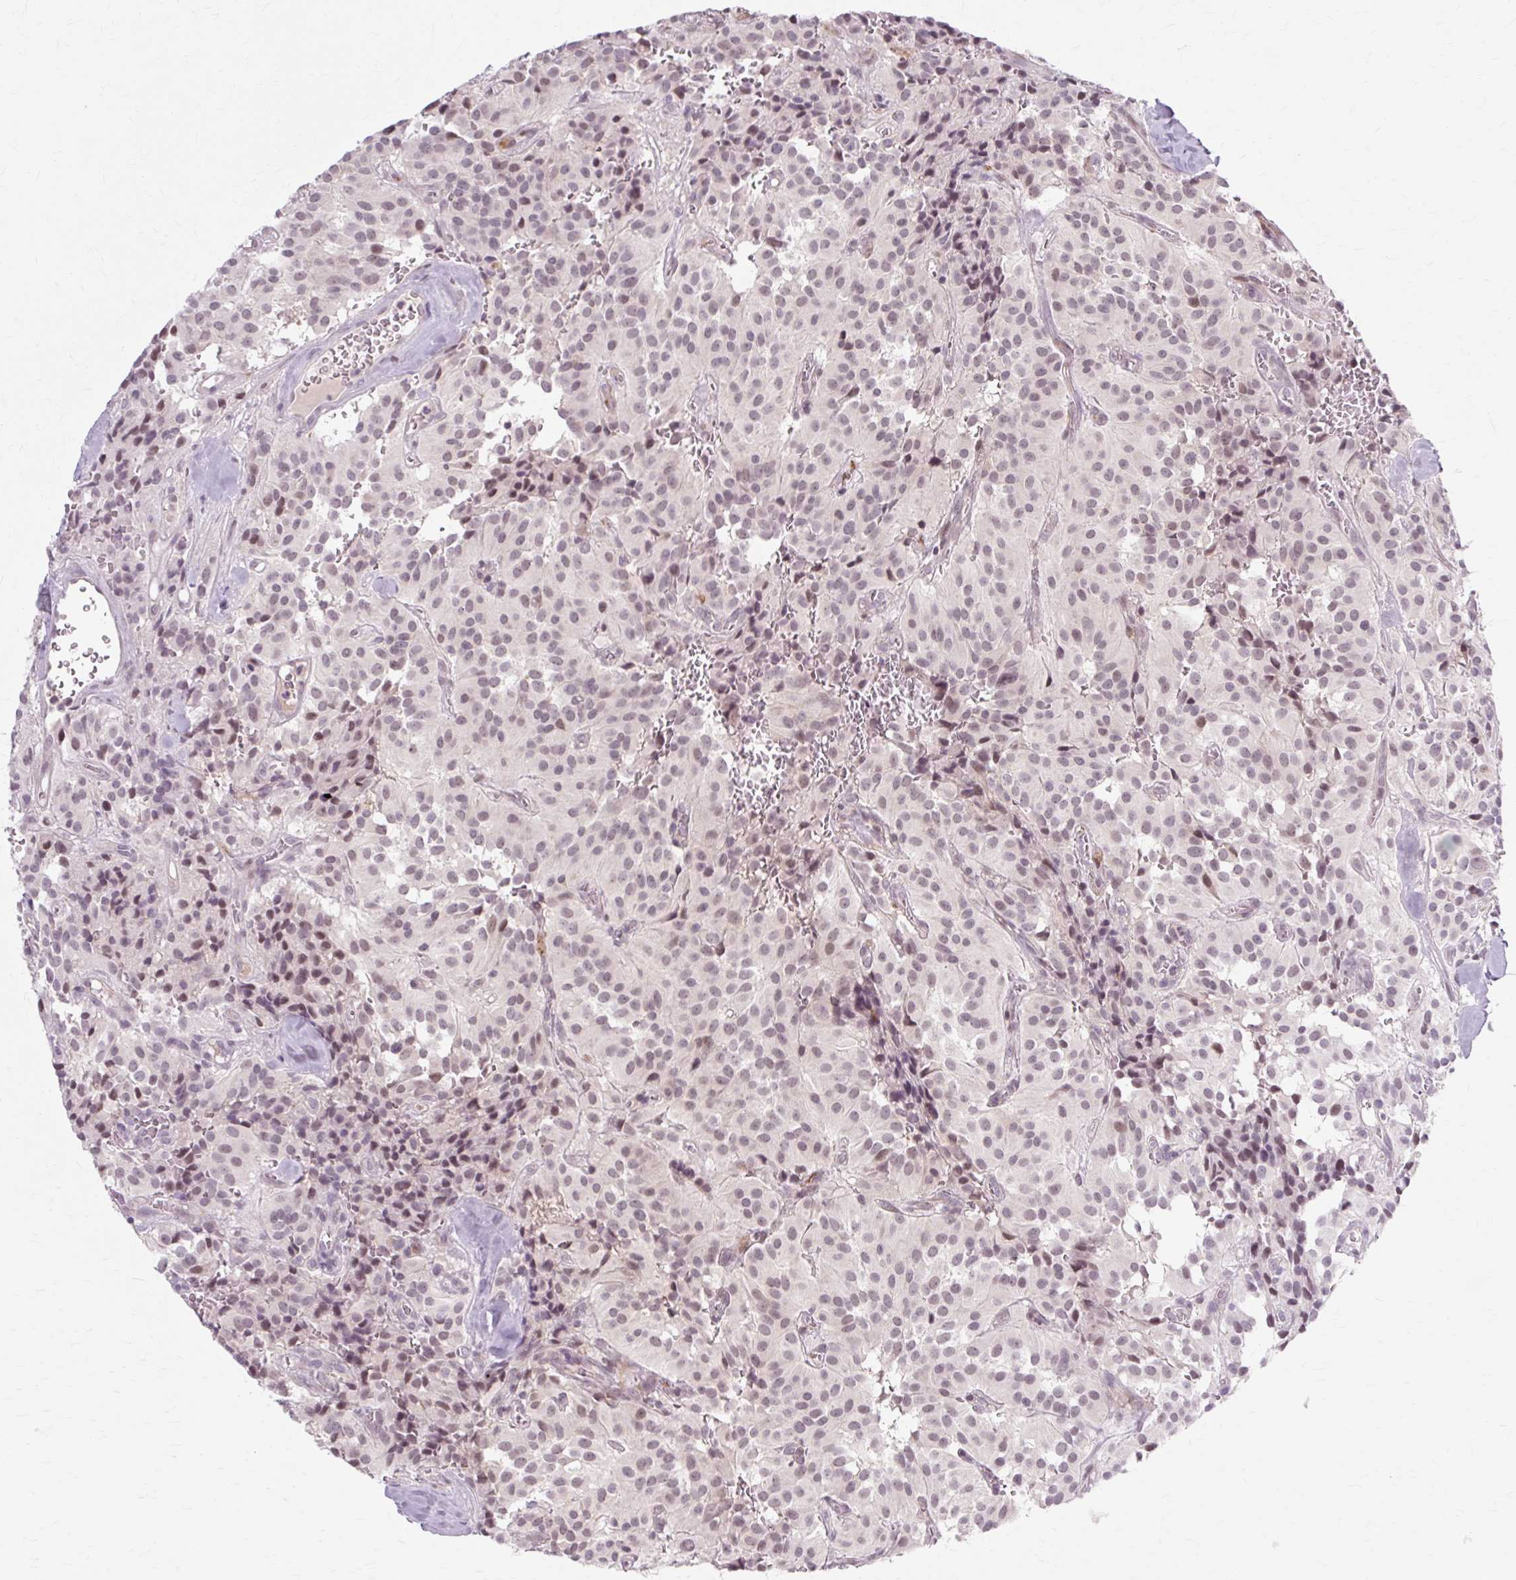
{"staining": {"intensity": "weak", "quantity": "25%-75%", "location": "nuclear"}, "tissue": "glioma", "cell_type": "Tumor cells", "image_type": "cancer", "snomed": [{"axis": "morphology", "description": "Glioma, malignant, Low grade"}, {"axis": "topography", "description": "Brain"}], "caption": "Protein expression analysis of human glioma reveals weak nuclear positivity in about 25%-75% of tumor cells.", "gene": "ZNF35", "patient": {"sex": "male", "age": 42}}